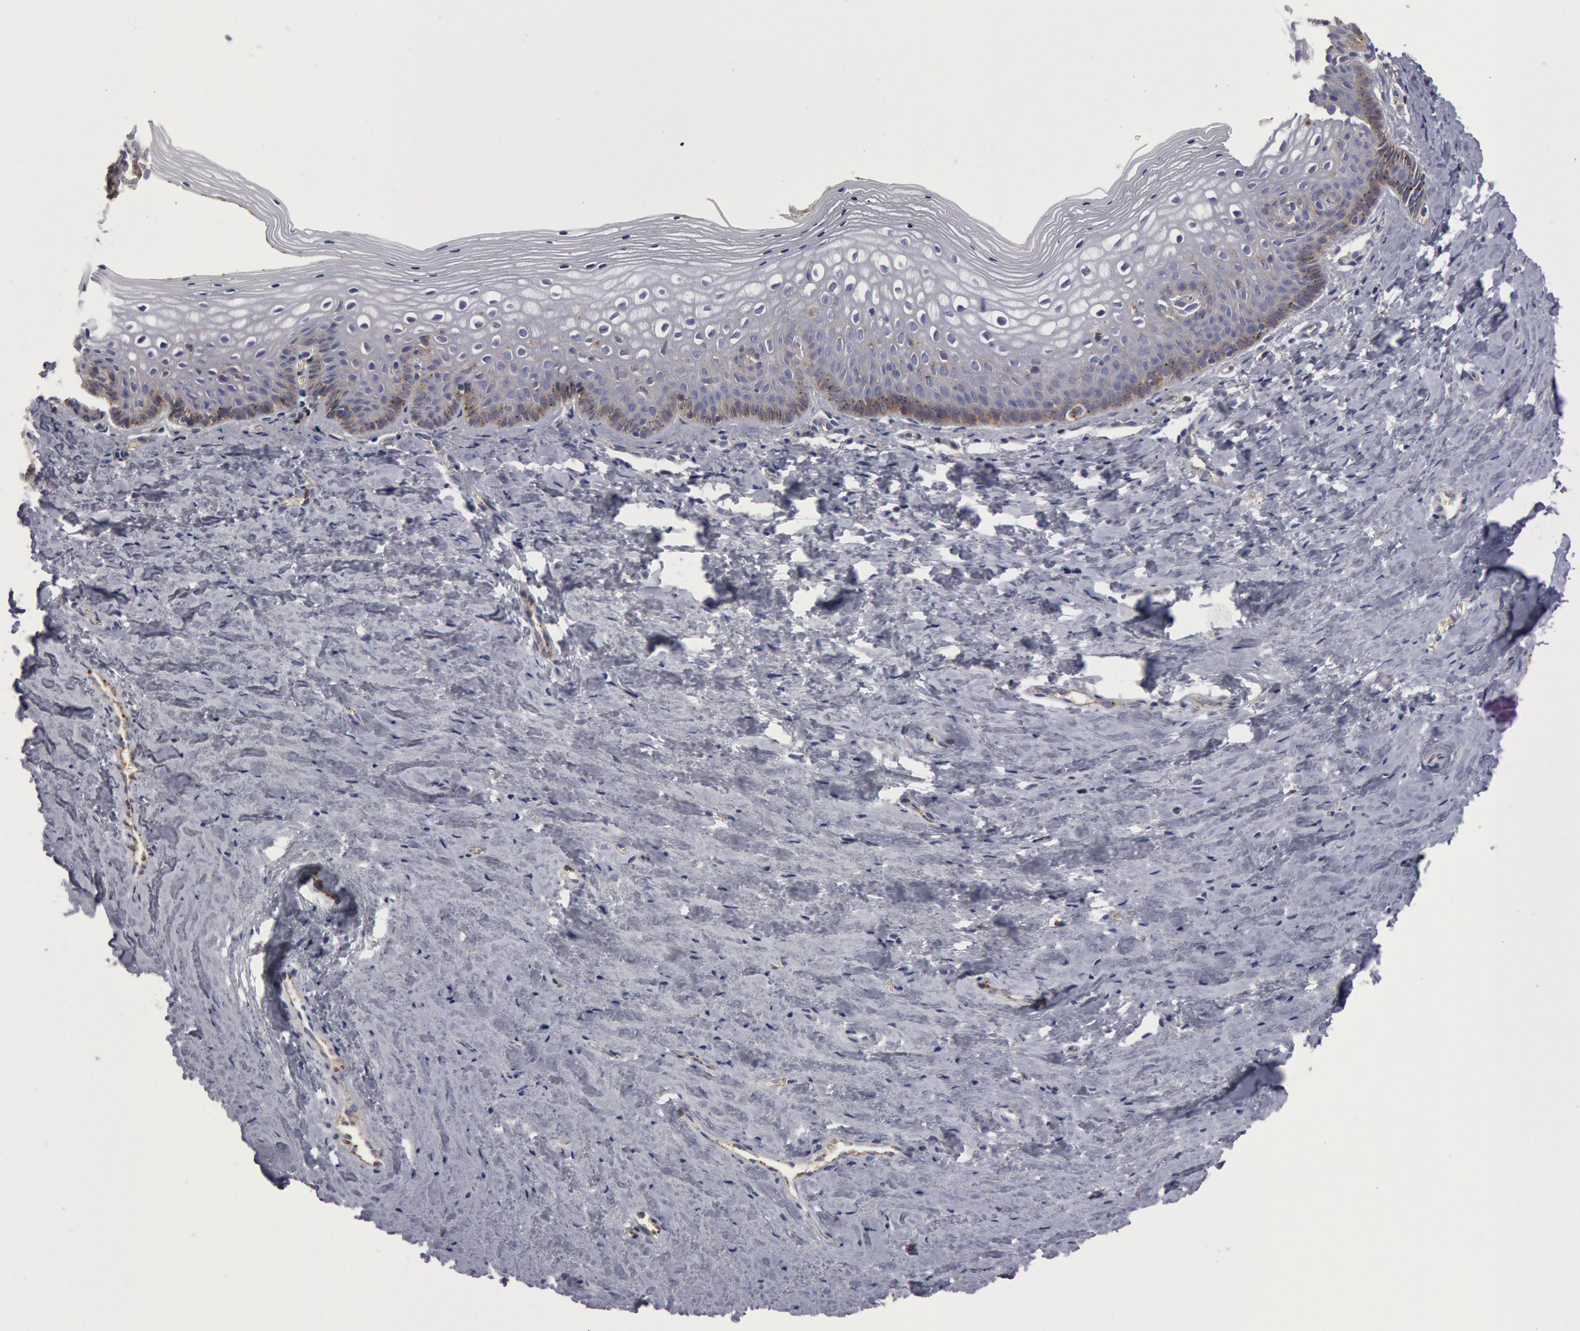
{"staining": {"intensity": "weak", "quantity": "<25%", "location": "cytoplasmic/membranous"}, "tissue": "vagina", "cell_type": "Squamous epithelial cells", "image_type": "normal", "snomed": [{"axis": "morphology", "description": "Normal tissue, NOS"}, {"axis": "topography", "description": "Vagina"}], "caption": "Human vagina stained for a protein using immunohistochemistry (IHC) exhibits no positivity in squamous epithelial cells.", "gene": "FLOT1", "patient": {"sex": "female", "age": 46}}